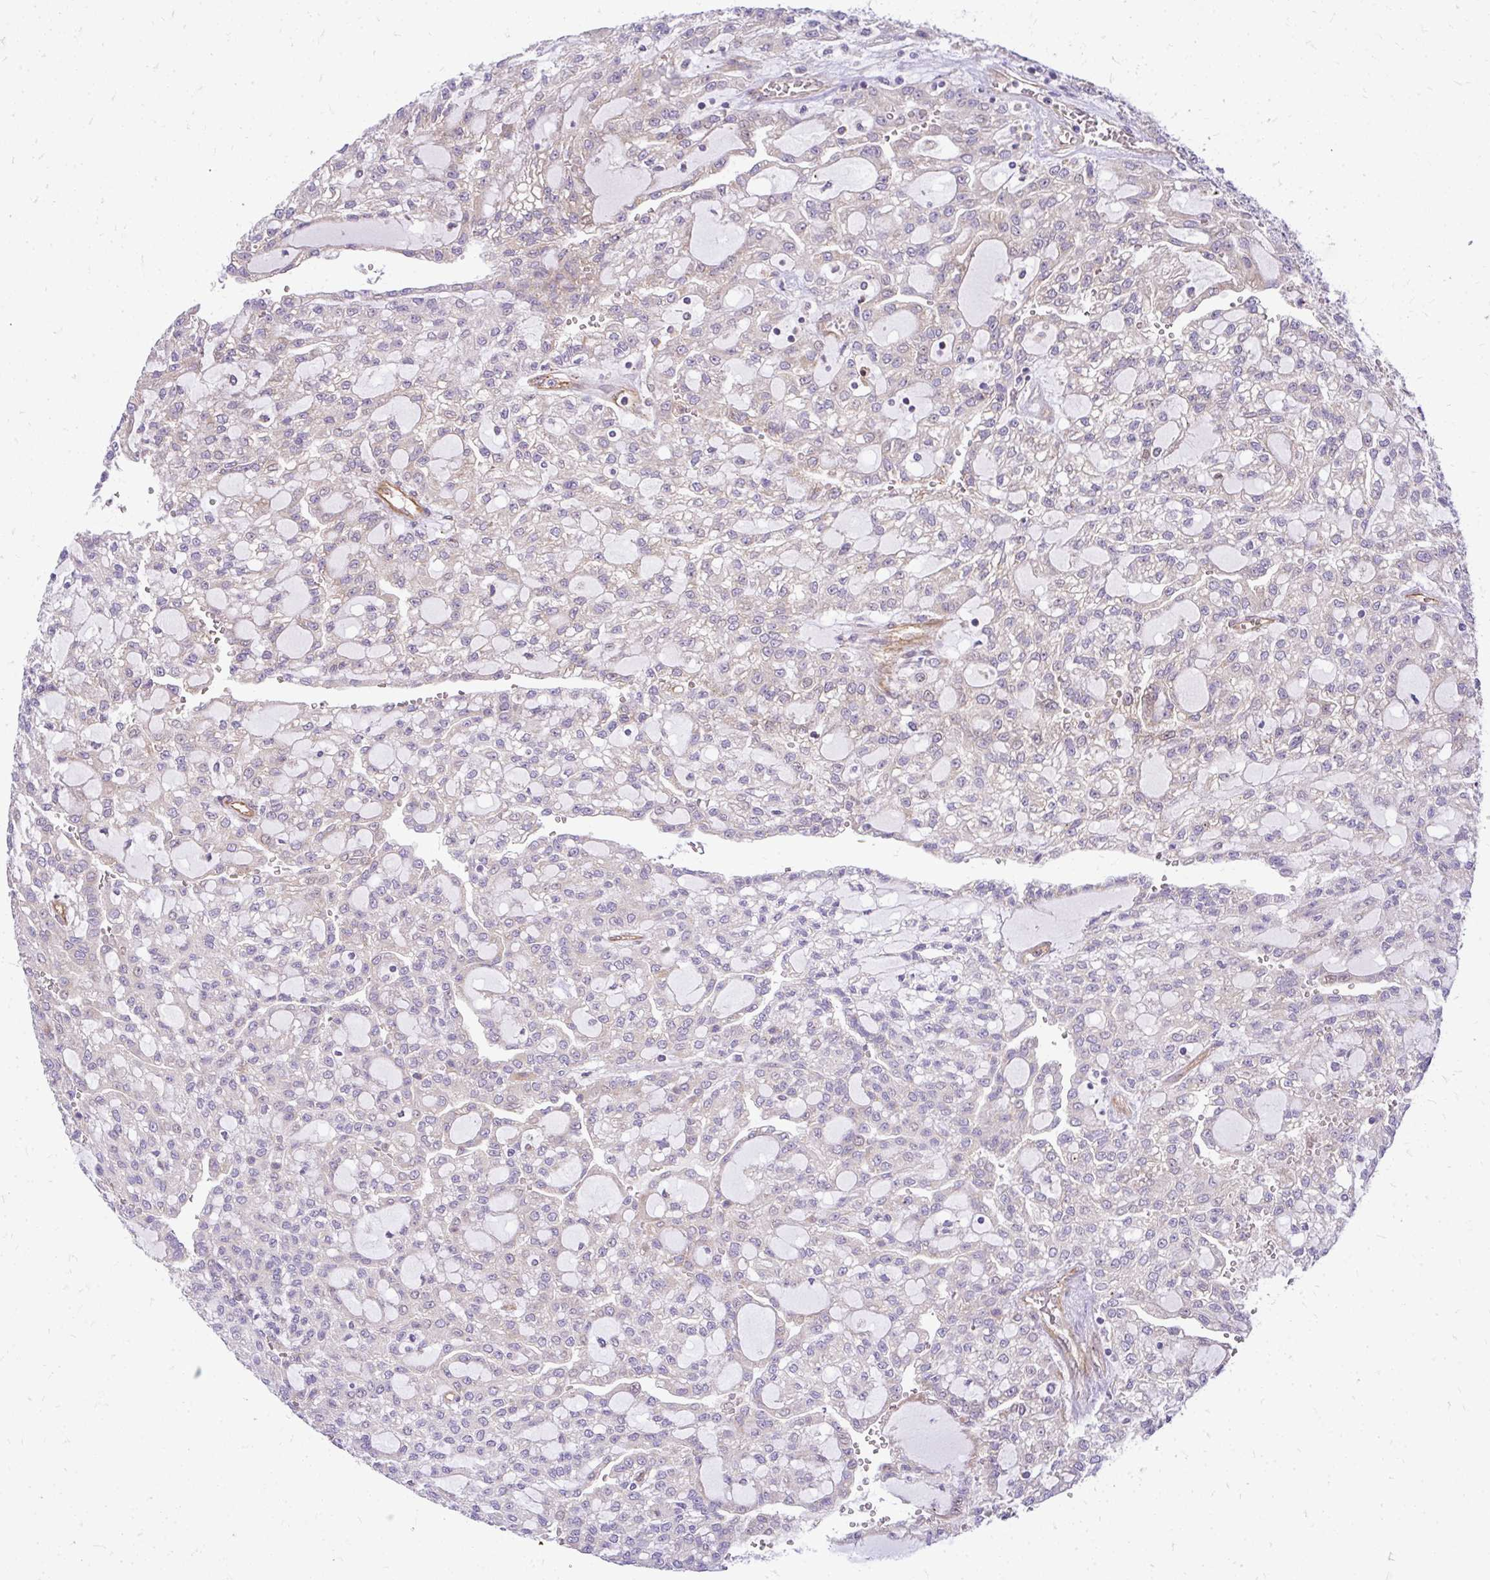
{"staining": {"intensity": "negative", "quantity": "none", "location": "none"}, "tissue": "renal cancer", "cell_type": "Tumor cells", "image_type": "cancer", "snomed": [{"axis": "morphology", "description": "Adenocarcinoma, NOS"}, {"axis": "topography", "description": "Kidney"}], "caption": "The histopathology image displays no significant positivity in tumor cells of renal cancer.", "gene": "RSKR", "patient": {"sex": "male", "age": 63}}